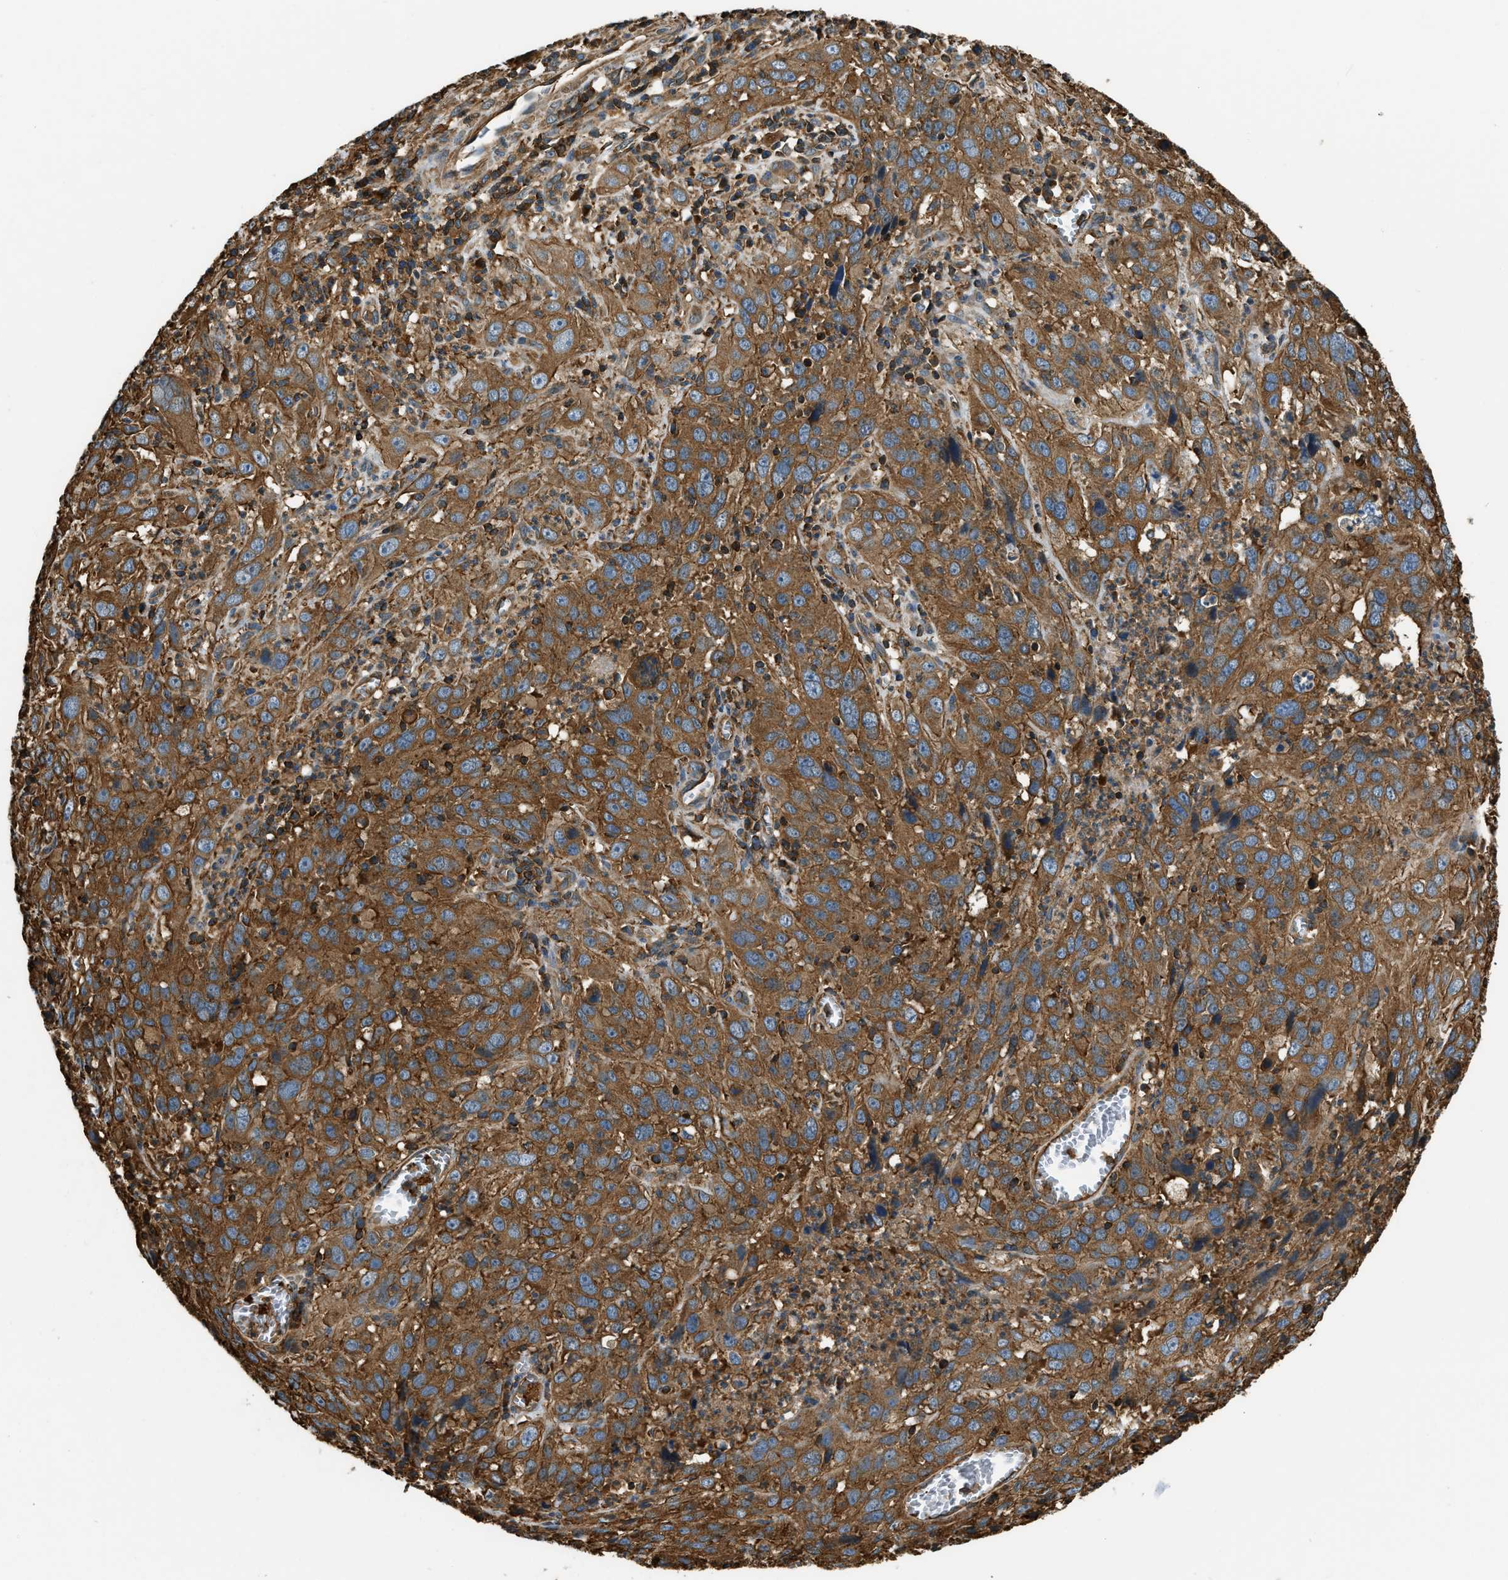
{"staining": {"intensity": "strong", "quantity": ">75%", "location": "cytoplasmic/membranous"}, "tissue": "cervical cancer", "cell_type": "Tumor cells", "image_type": "cancer", "snomed": [{"axis": "morphology", "description": "Squamous cell carcinoma, NOS"}, {"axis": "topography", "description": "Cervix"}], "caption": "Tumor cells show high levels of strong cytoplasmic/membranous staining in approximately >75% of cells in human cervical cancer.", "gene": "YARS1", "patient": {"sex": "female", "age": 32}}